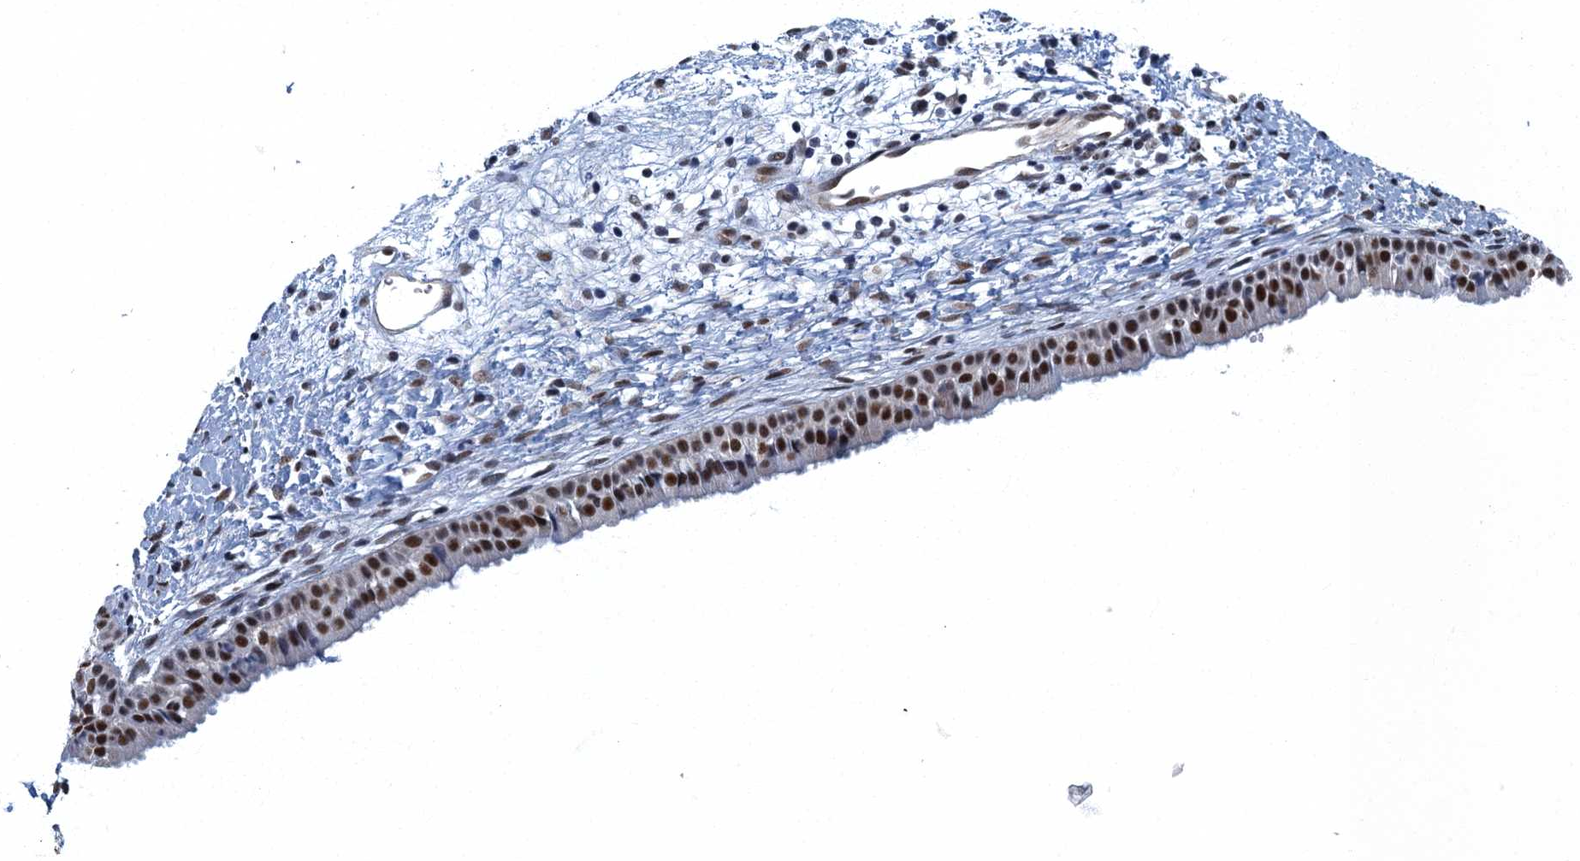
{"staining": {"intensity": "strong", "quantity": ">75%", "location": "nuclear"}, "tissue": "nasopharynx", "cell_type": "Respiratory epithelial cells", "image_type": "normal", "snomed": [{"axis": "morphology", "description": "Normal tissue, NOS"}, {"axis": "topography", "description": "Nasopharynx"}], "caption": "Immunohistochemistry (IHC) histopathology image of benign human nasopharynx stained for a protein (brown), which demonstrates high levels of strong nuclear staining in about >75% of respiratory epithelial cells.", "gene": "GADL1", "patient": {"sex": "male", "age": 22}}